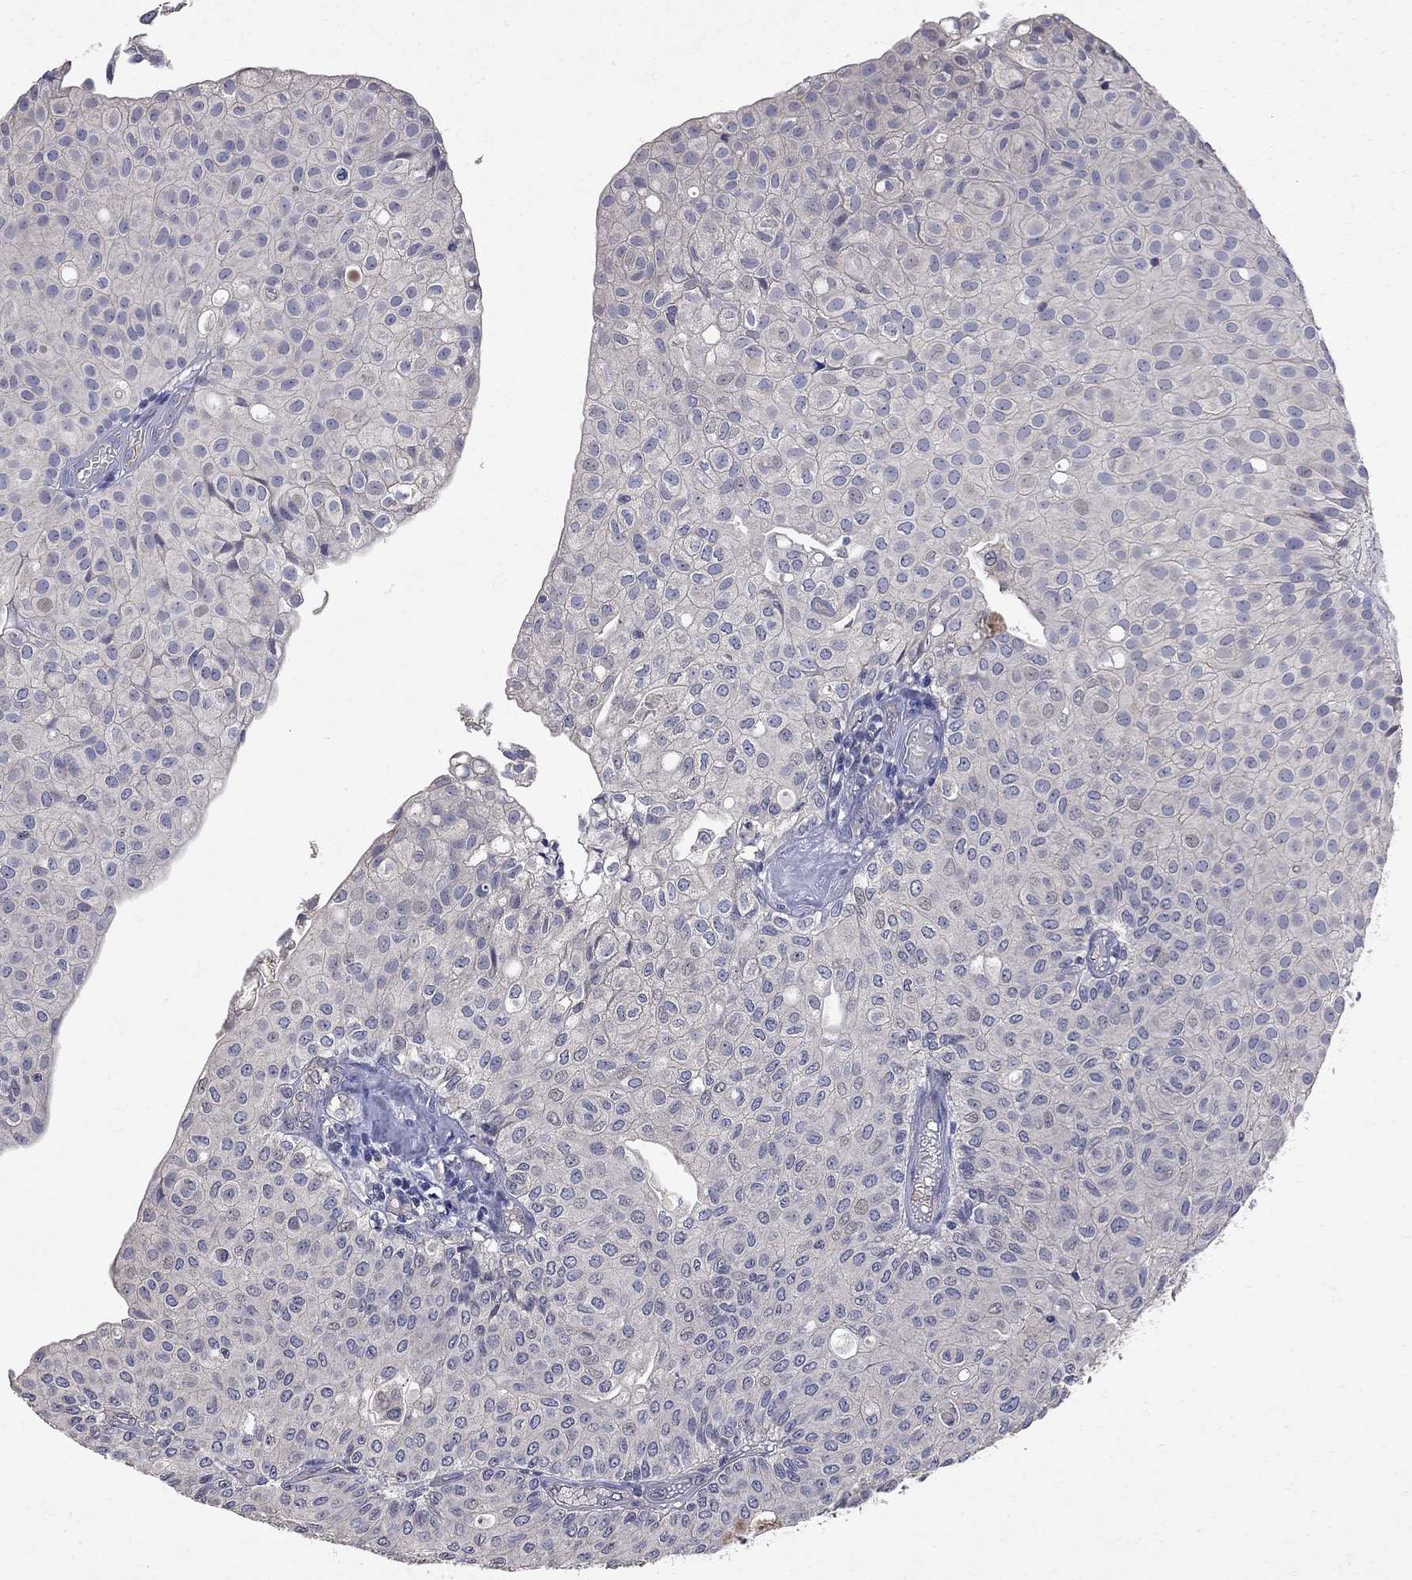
{"staining": {"intensity": "negative", "quantity": "none", "location": "none"}, "tissue": "urothelial cancer", "cell_type": "Tumor cells", "image_type": "cancer", "snomed": [{"axis": "morphology", "description": "Urothelial carcinoma, Low grade"}, {"axis": "topography", "description": "Urinary bladder"}], "caption": "Micrograph shows no significant protein positivity in tumor cells of urothelial carcinoma (low-grade).", "gene": "ABI3", "patient": {"sex": "male", "age": 89}}